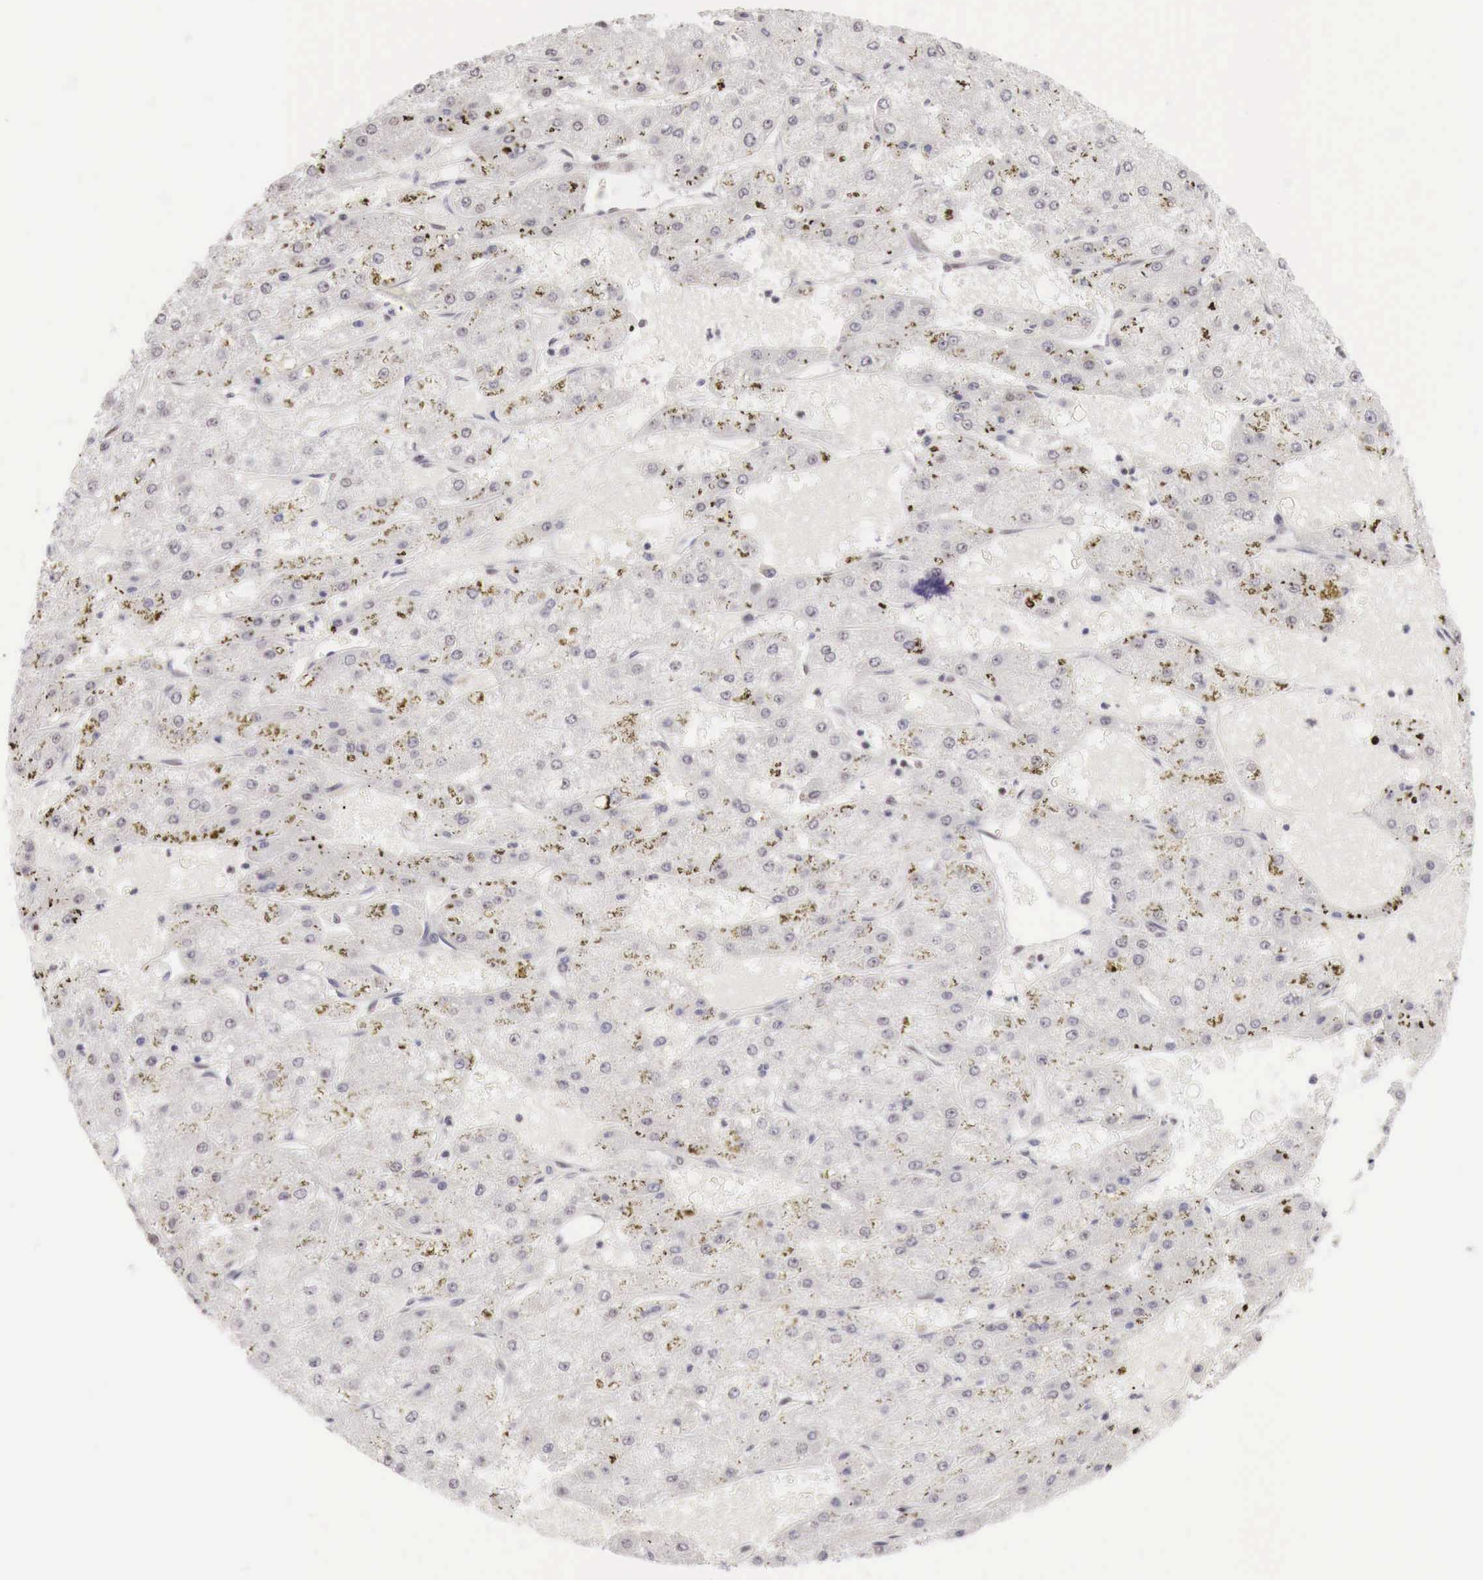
{"staining": {"intensity": "negative", "quantity": "none", "location": "none"}, "tissue": "liver cancer", "cell_type": "Tumor cells", "image_type": "cancer", "snomed": [{"axis": "morphology", "description": "Carcinoma, Hepatocellular, NOS"}, {"axis": "topography", "description": "Liver"}], "caption": "DAB (3,3'-diaminobenzidine) immunohistochemical staining of liver cancer demonstrates no significant positivity in tumor cells. (Brightfield microscopy of DAB immunohistochemistry at high magnification).", "gene": "PHF14", "patient": {"sex": "female", "age": 52}}